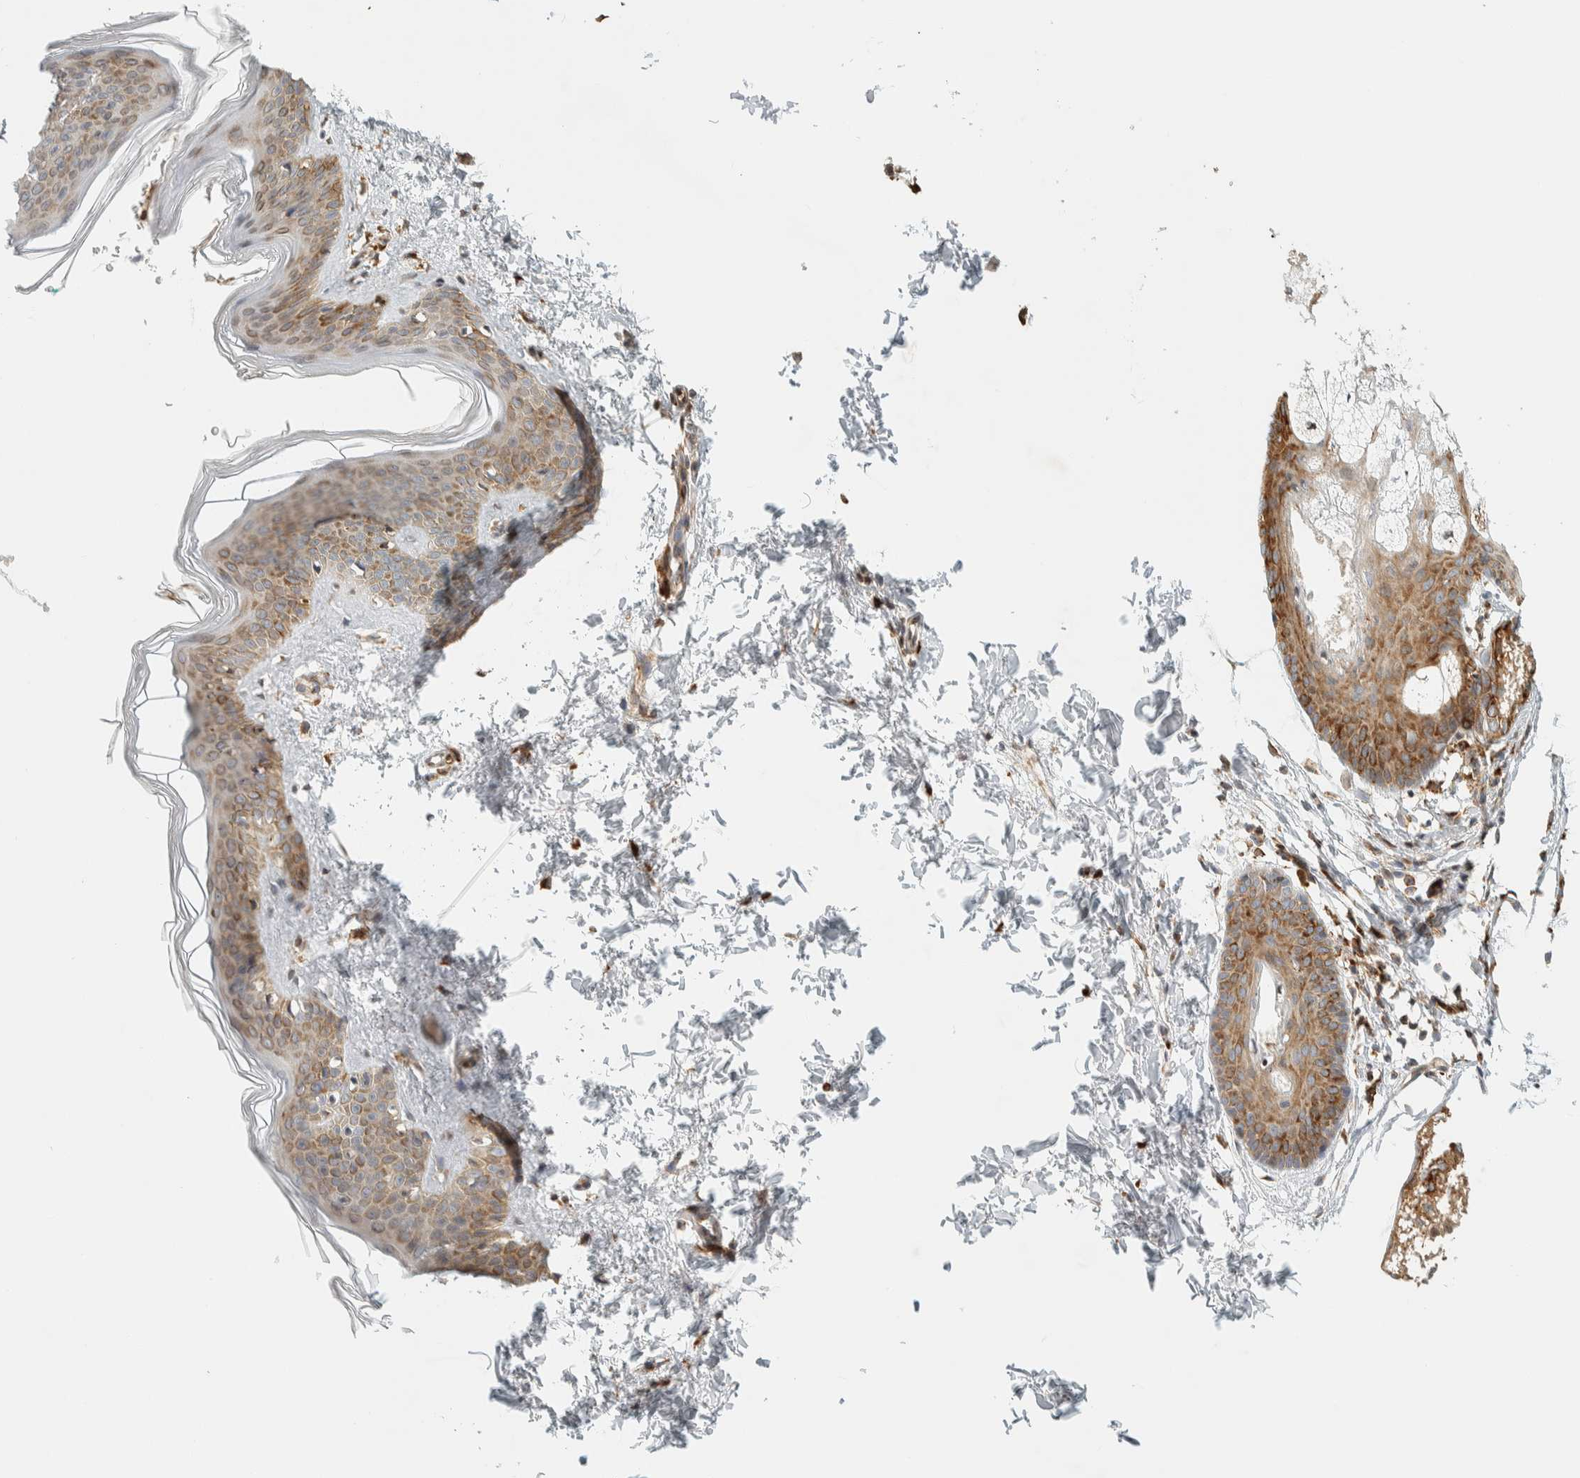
{"staining": {"intensity": "moderate", "quantity": ">75%", "location": "cytoplasmic/membranous"}, "tissue": "skin", "cell_type": "Fibroblasts", "image_type": "normal", "snomed": [{"axis": "morphology", "description": "Normal tissue, NOS"}, {"axis": "topography", "description": "Skin"}], "caption": "A medium amount of moderate cytoplasmic/membranous positivity is seen in about >75% of fibroblasts in benign skin.", "gene": "LLGL2", "patient": {"sex": "female", "age": 27}}